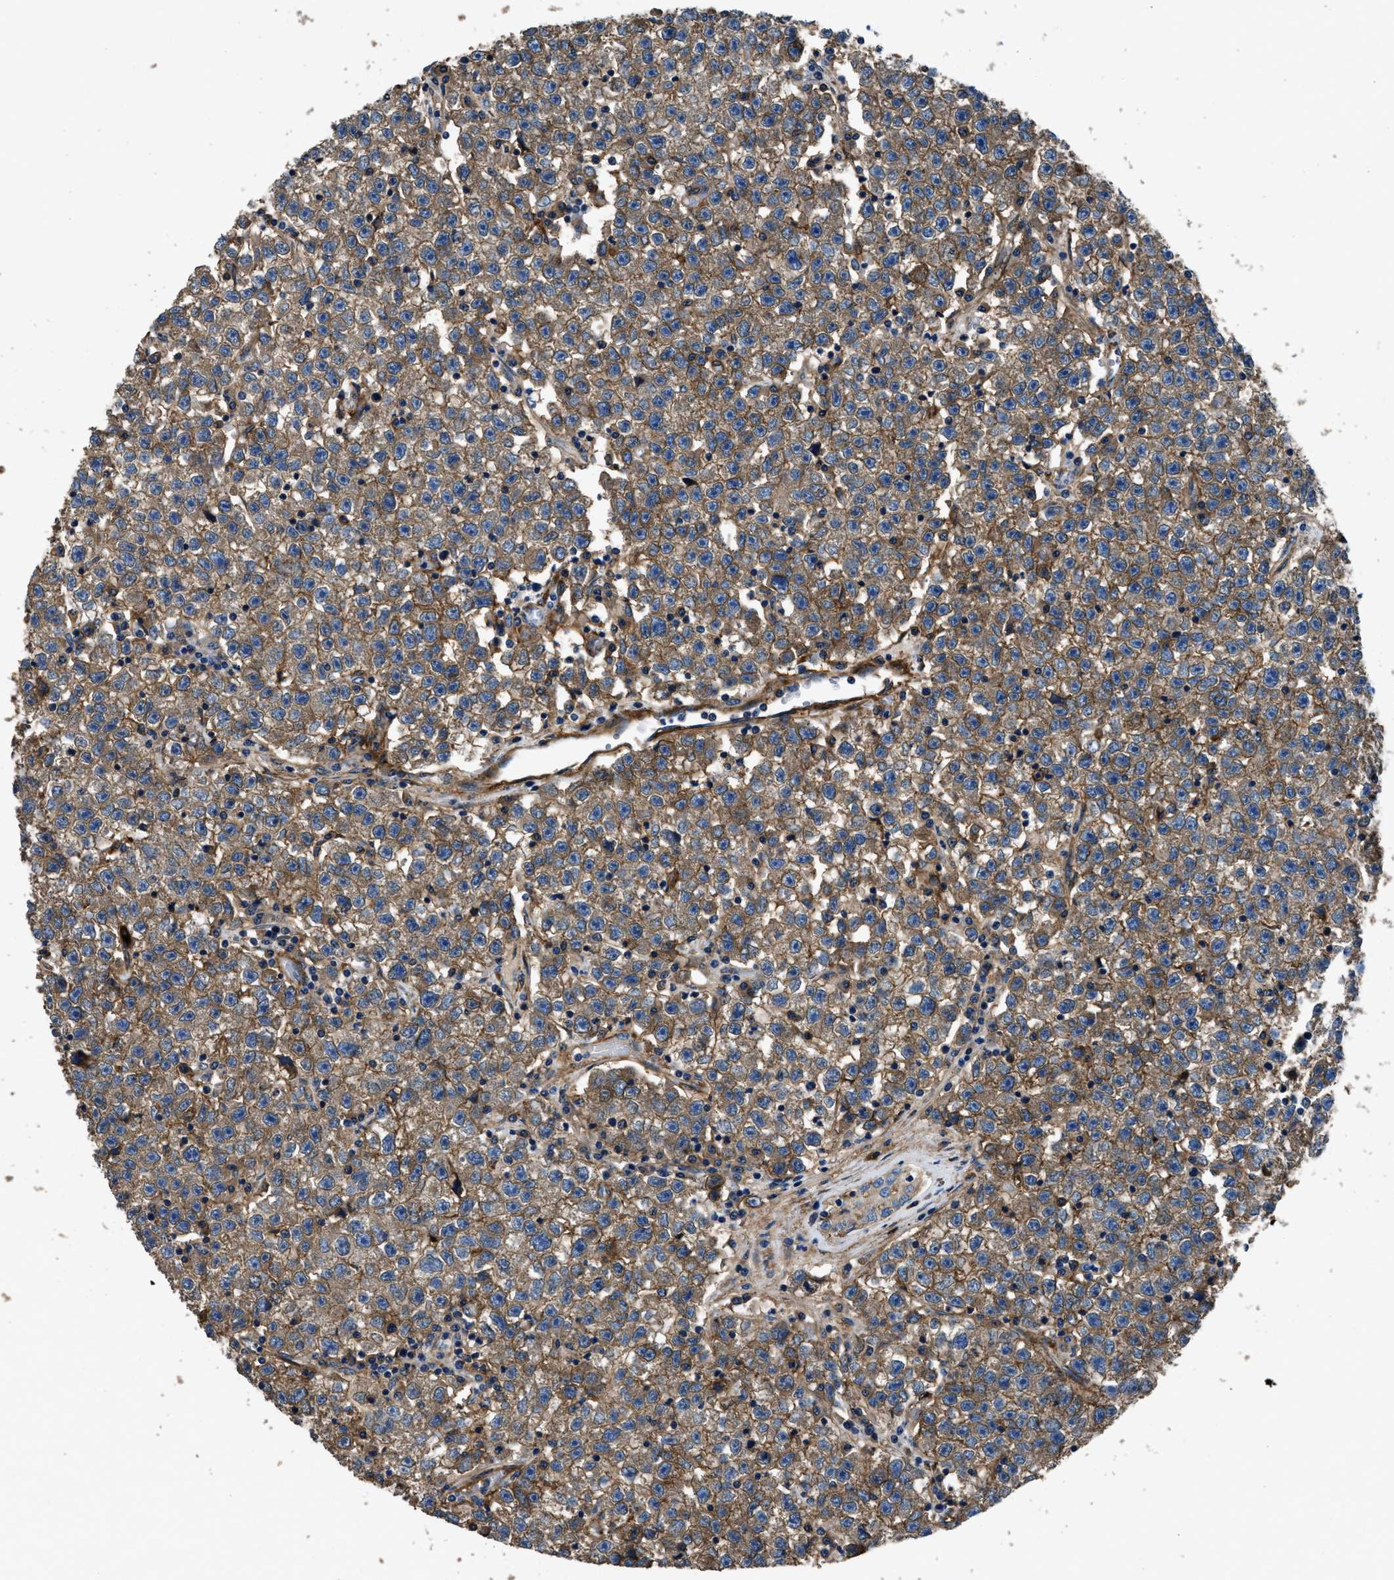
{"staining": {"intensity": "weak", "quantity": ">75%", "location": "cytoplasmic/membranous"}, "tissue": "testis cancer", "cell_type": "Tumor cells", "image_type": "cancer", "snomed": [{"axis": "morphology", "description": "Seminoma, NOS"}, {"axis": "topography", "description": "Testis"}], "caption": "Protein expression analysis of human testis cancer (seminoma) reveals weak cytoplasmic/membranous positivity in about >75% of tumor cells.", "gene": "CD276", "patient": {"sex": "male", "age": 22}}